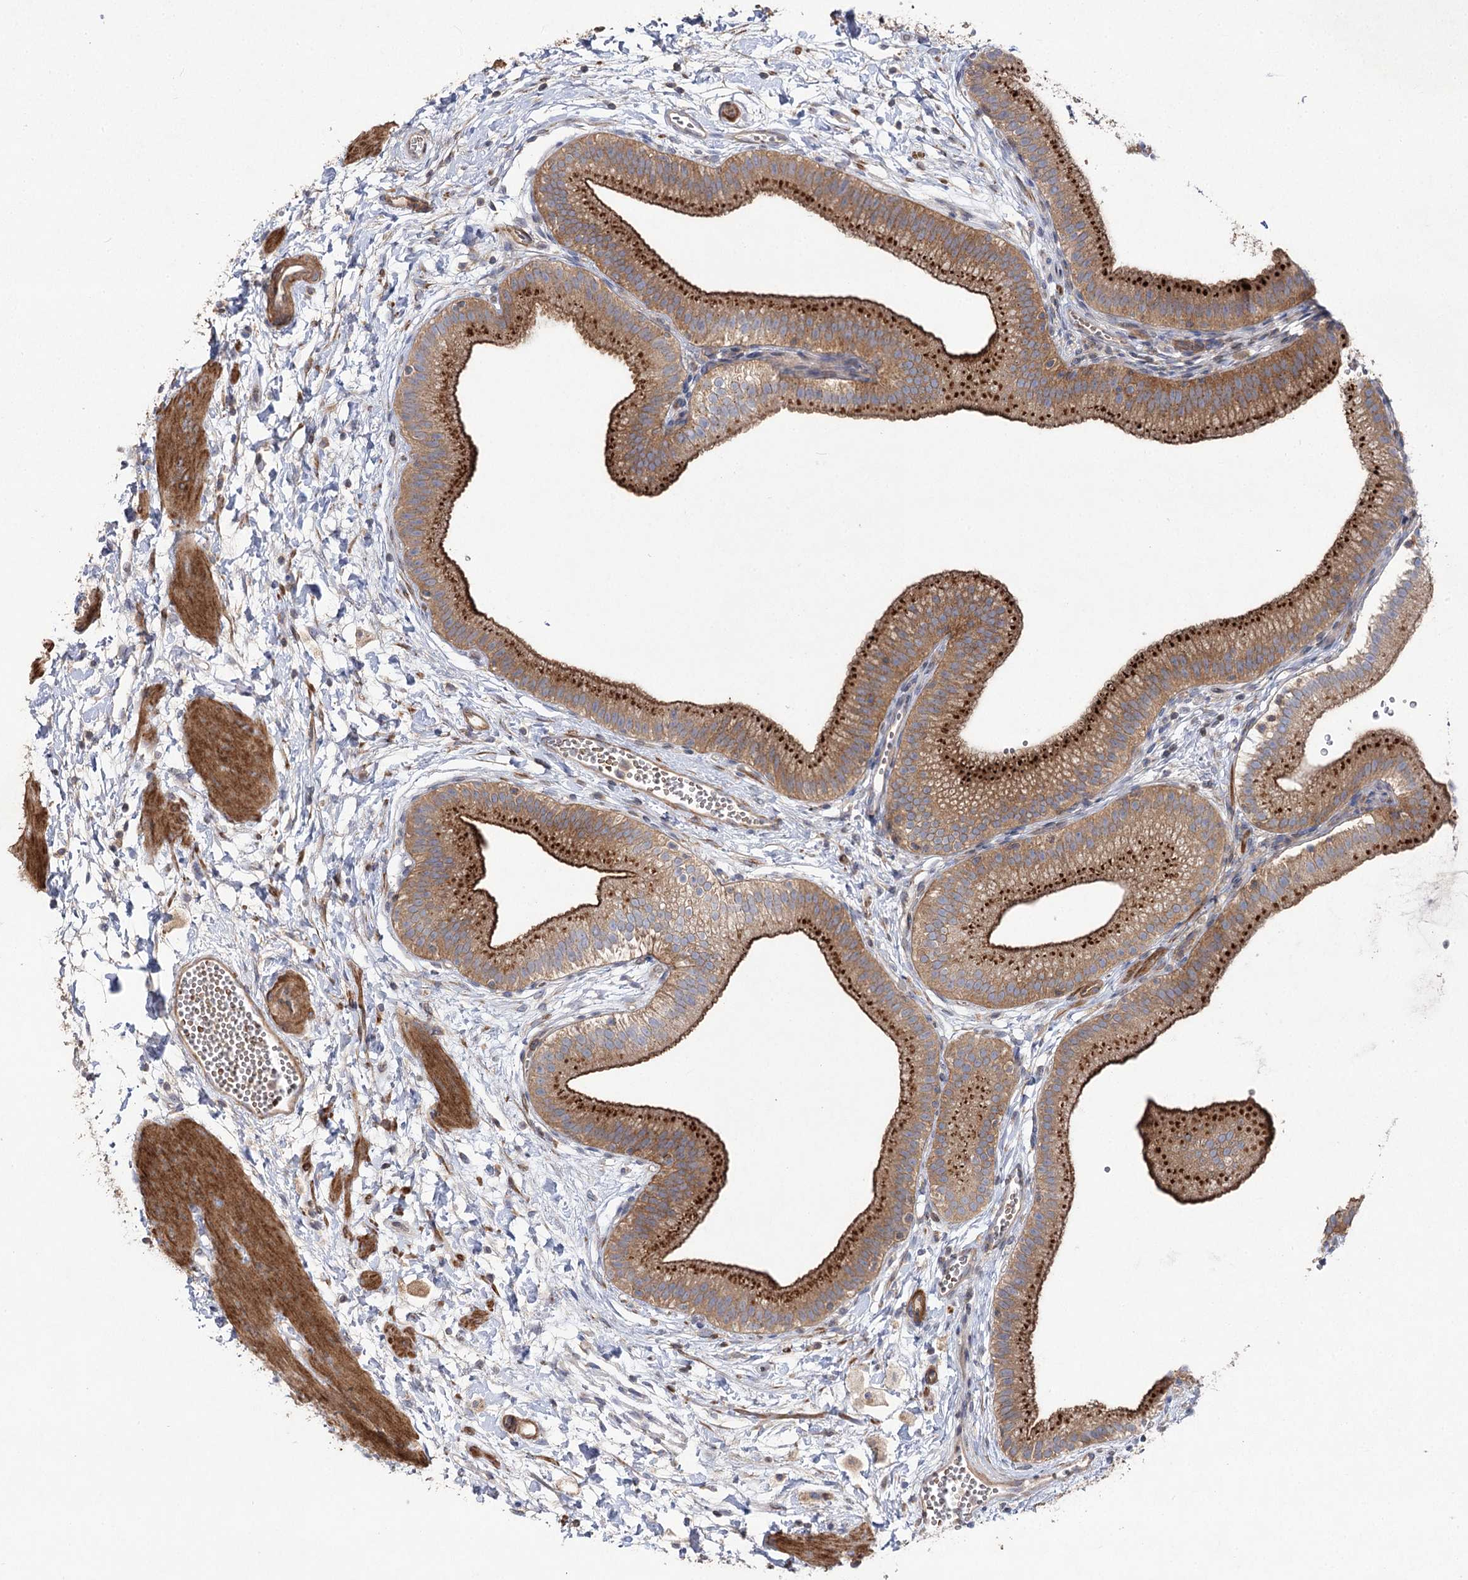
{"staining": {"intensity": "strong", "quantity": ">75%", "location": "cytoplasmic/membranous"}, "tissue": "gallbladder", "cell_type": "Glandular cells", "image_type": "normal", "snomed": [{"axis": "morphology", "description": "Normal tissue, NOS"}, {"axis": "topography", "description": "Gallbladder"}], "caption": "Immunohistochemical staining of unremarkable human gallbladder demonstrates high levels of strong cytoplasmic/membranous staining in approximately >75% of glandular cells. Using DAB (3,3'-diaminobenzidine) (brown) and hematoxylin (blue) stains, captured at high magnification using brightfield microscopy.", "gene": "KIAA0825", "patient": {"sex": "male", "age": 55}}